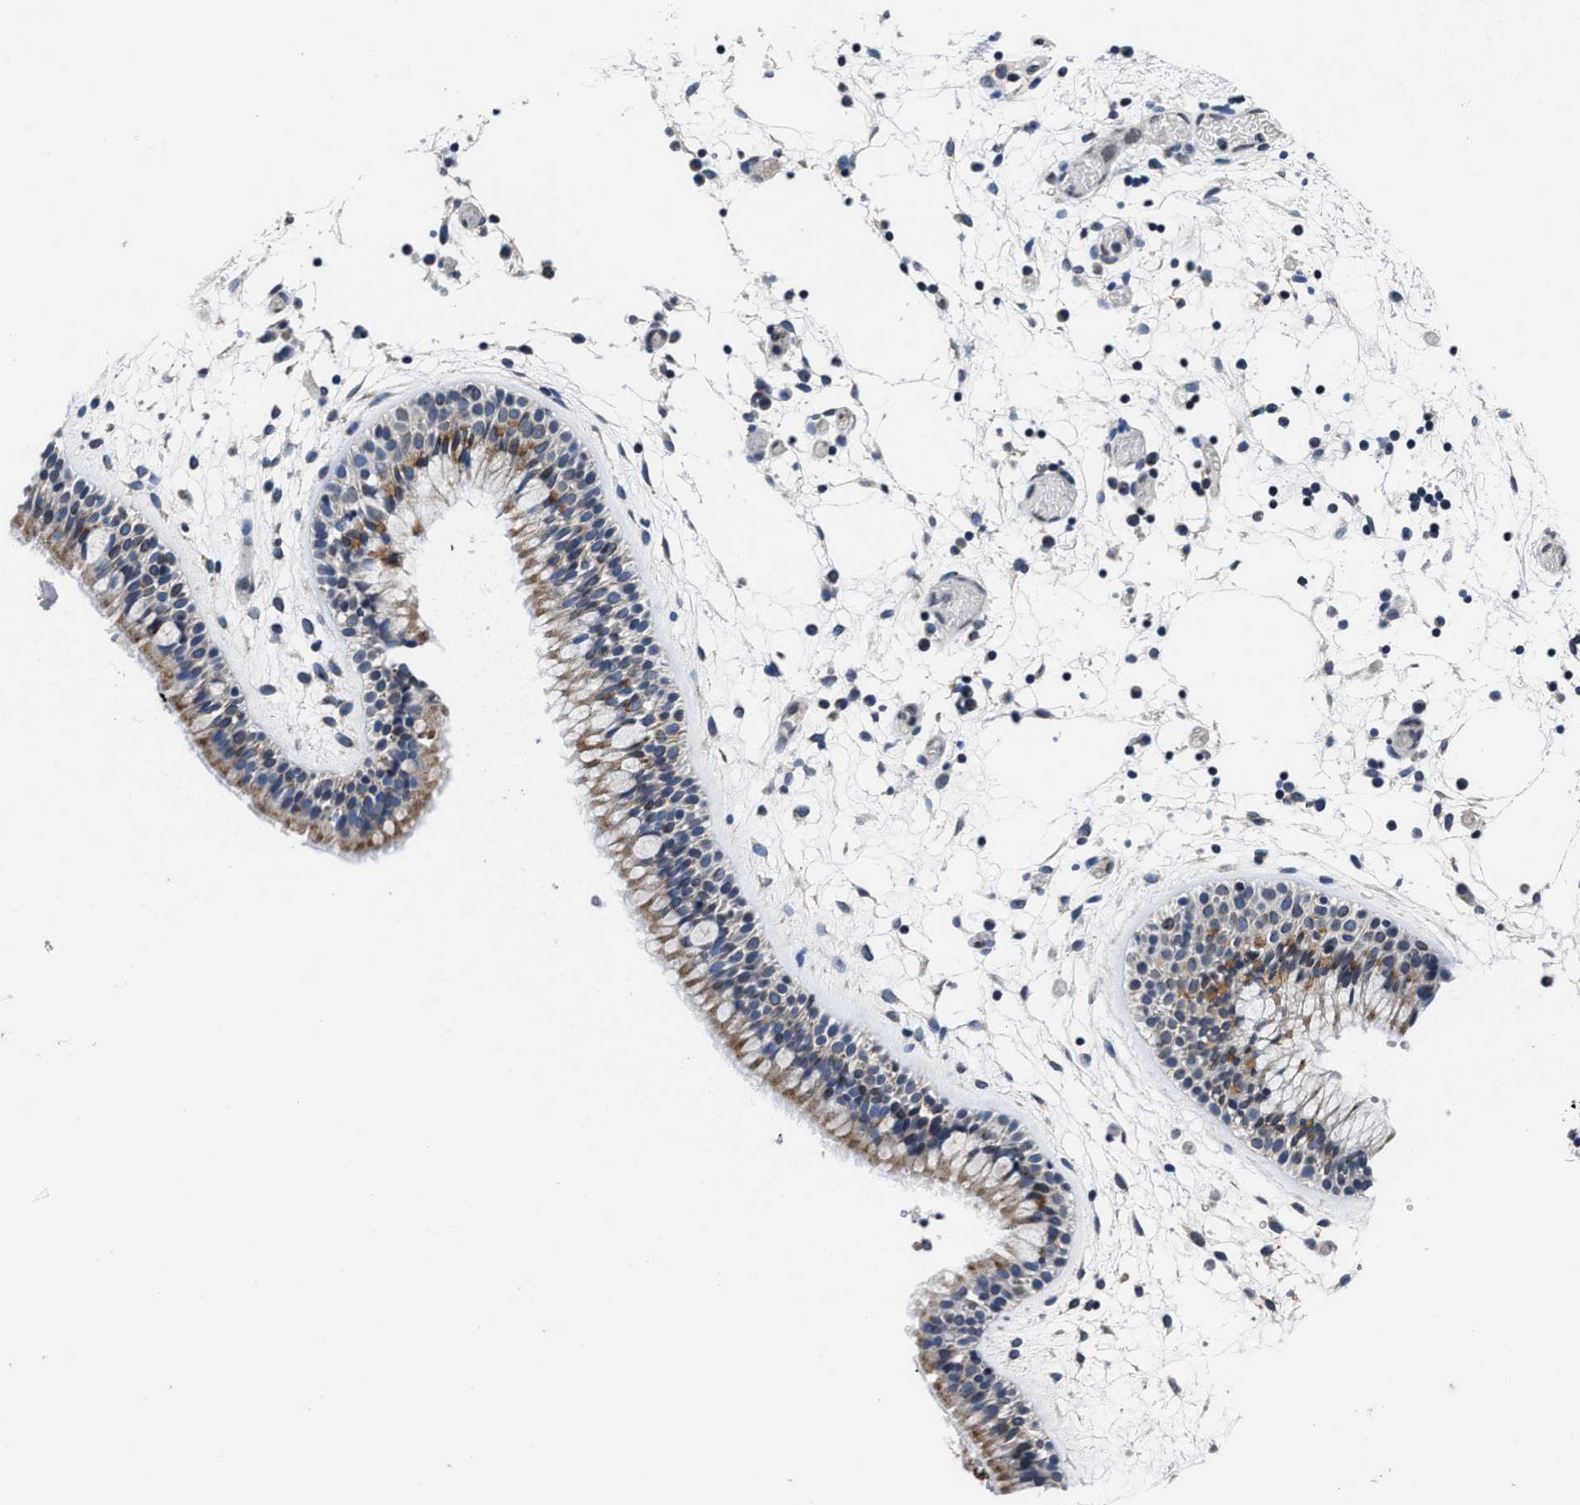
{"staining": {"intensity": "moderate", "quantity": ">75%", "location": "cytoplasmic/membranous"}, "tissue": "nasopharynx", "cell_type": "Respiratory epithelial cells", "image_type": "normal", "snomed": [{"axis": "morphology", "description": "Normal tissue, NOS"}, {"axis": "morphology", "description": "Inflammation, NOS"}, {"axis": "topography", "description": "Nasopharynx"}], "caption": "DAB immunohistochemical staining of unremarkable nasopharynx reveals moderate cytoplasmic/membranous protein staining in about >75% of respiratory epithelial cells.", "gene": "CACNA1D", "patient": {"sex": "male", "age": 48}}